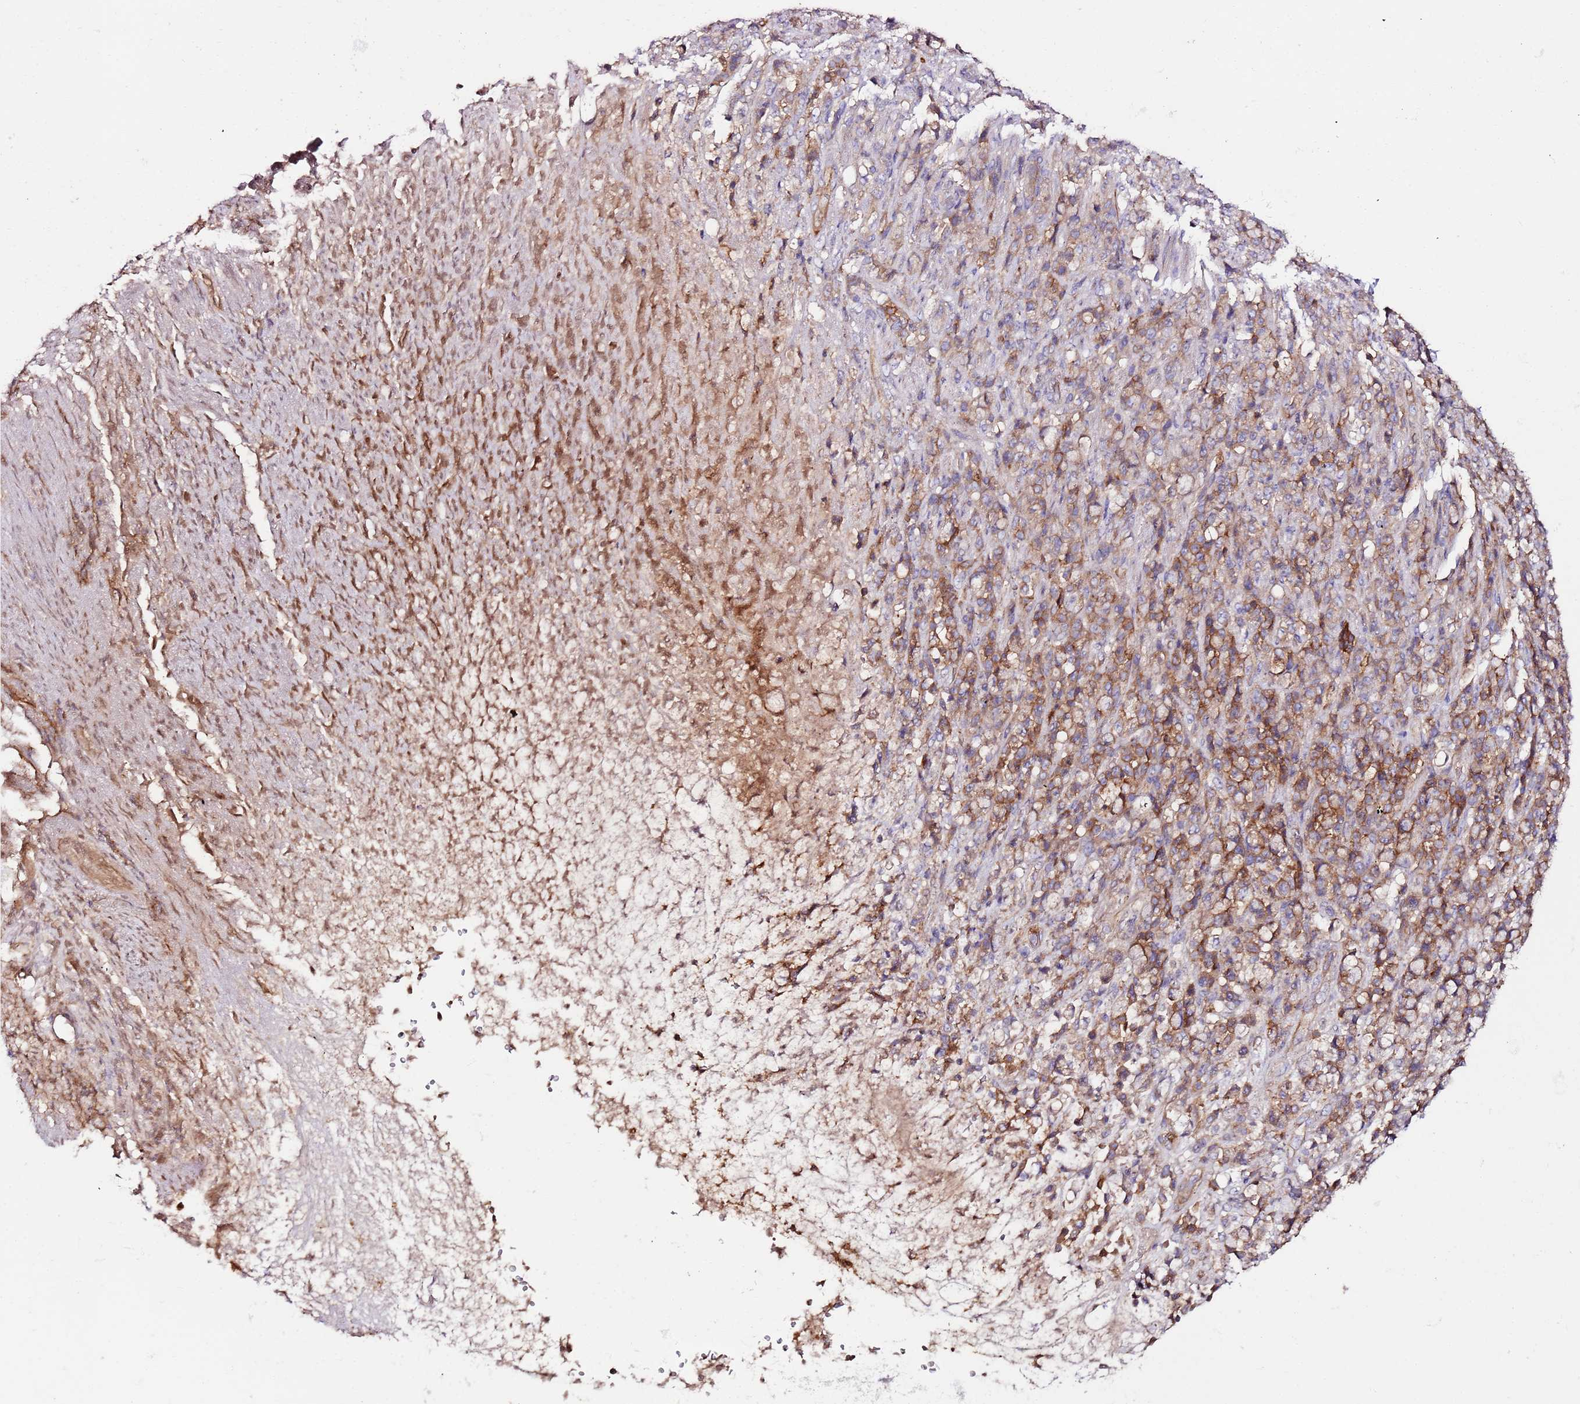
{"staining": {"intensity": "moderate", "quantity": ">75%", "location": "cytoplasmic/membranous"}, "tissue": "stomach cancer", "cell_type": "Tumor cells", "image_type": "cancer", "snomed": [{"axis": "morphology", "description": "Normal tissue, NOS"}, {"axis": "morphology", "description": "Adenocarcinoma, NOS"}, {"axis": "topography", "description": "Stomach"}], "caption": "High-power microscopy captured an immunohistochemistry (IHC) image of adenocarcinoma (stomach), revealing moderate cytoplasmic/membranous positivity in about >75% of tumor cells.", "gene": "FLVCR1", "patient": {"sex": "female", "age": 79}}